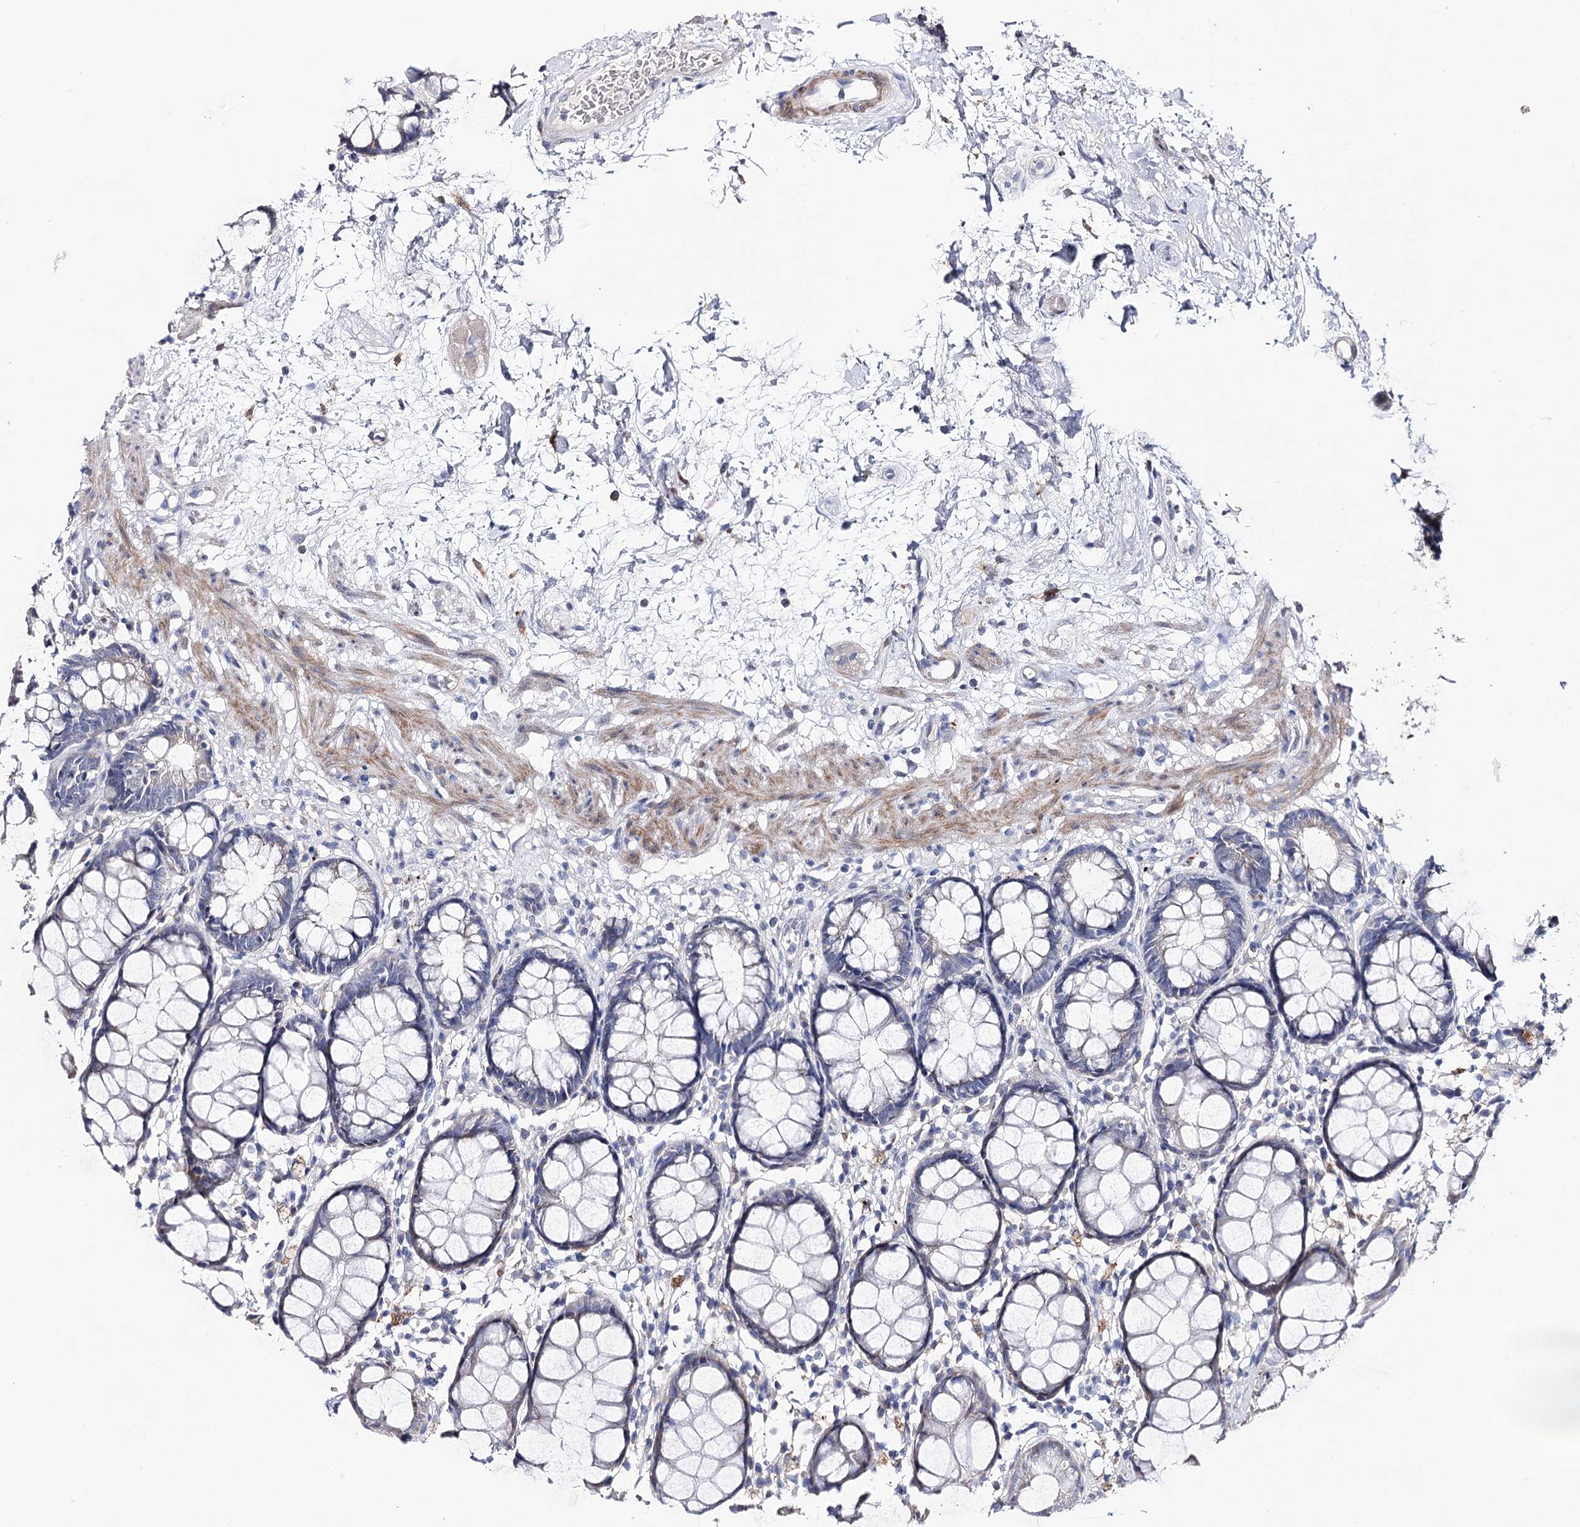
{"staining": {"intensity": "moderate", "quantity": "<25%", "location": "cytoplasmic/membranous"}, "tissue": "rectum", "cell_type": "Glandular cells", "image_type": "normal", "snomed": [{"axis": "morphology", "description": "Normal tissue, NOS"}, {"axis": "topography", "description": "Rectum"}], "caption": "The image shows a brown stain indicating the presence of a protein in the cytoplasmic/membranous of glandular cells in rectum. The staining was performed using DAB, with brown indicating positive protein expression. Nuclei are stained blue with hematoxylin.", "gene": "NRAP", "patient": {"sex": "male", "age": 64}}